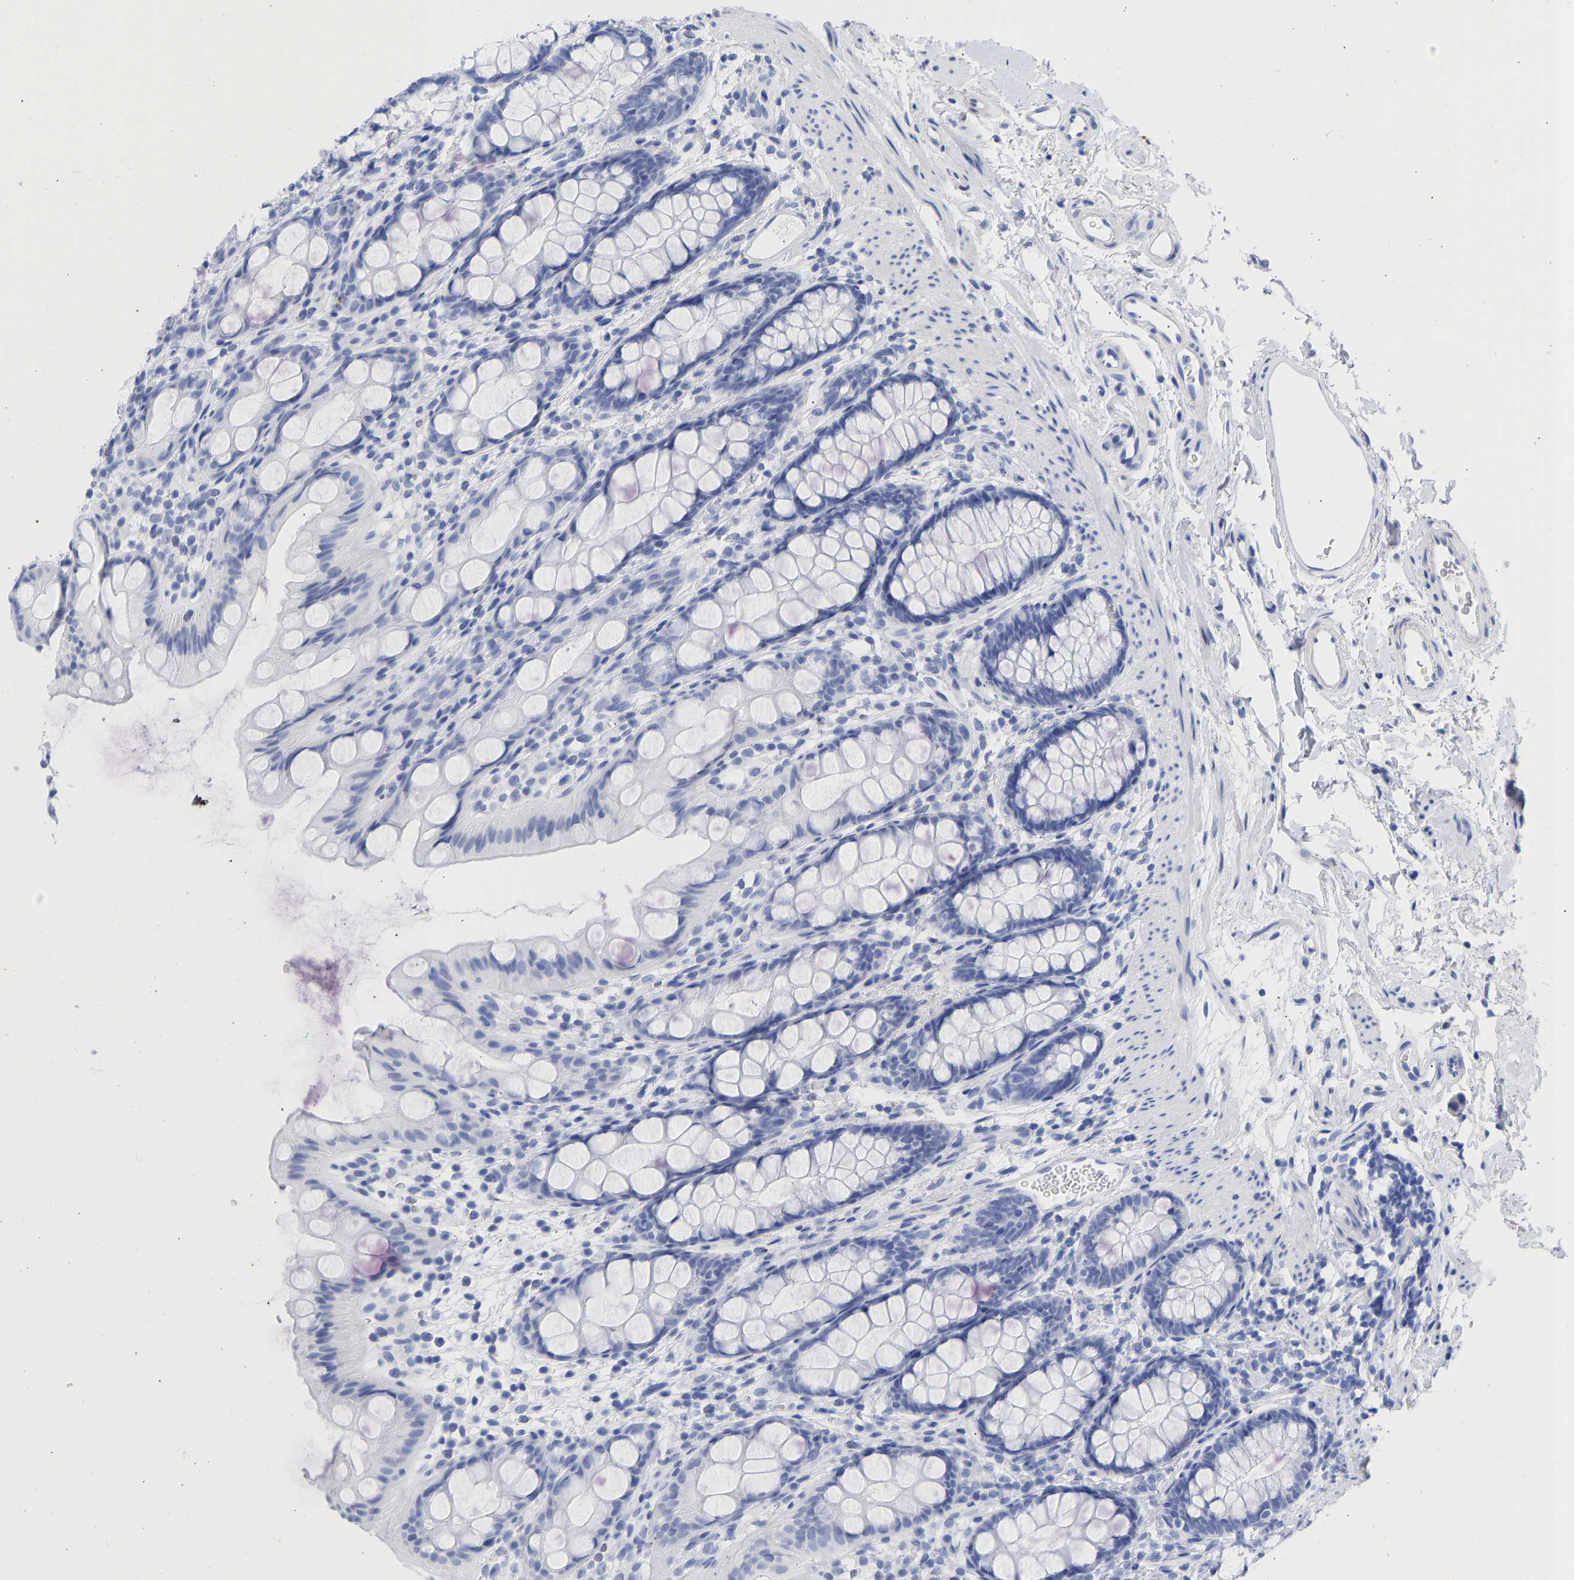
{"staining": {"intensity": "negative", "quantity": "none", "location": "none"}, "tissue": "rectum", "cell_type": "Glandular cells", "image_type": "normal", "snomed": [{"axis": "morphology", "description": "Normal tissue, NOS"}, {"axis": "topography", "description": "Rectum"}], "caption": "Immunohistochemistry histopathology image of benign rectum stained for a protein (brown), which demonstrates no expression in glandular cells.", "gene": "KRT1", "patient": {"sex": "female", "age": 65}}